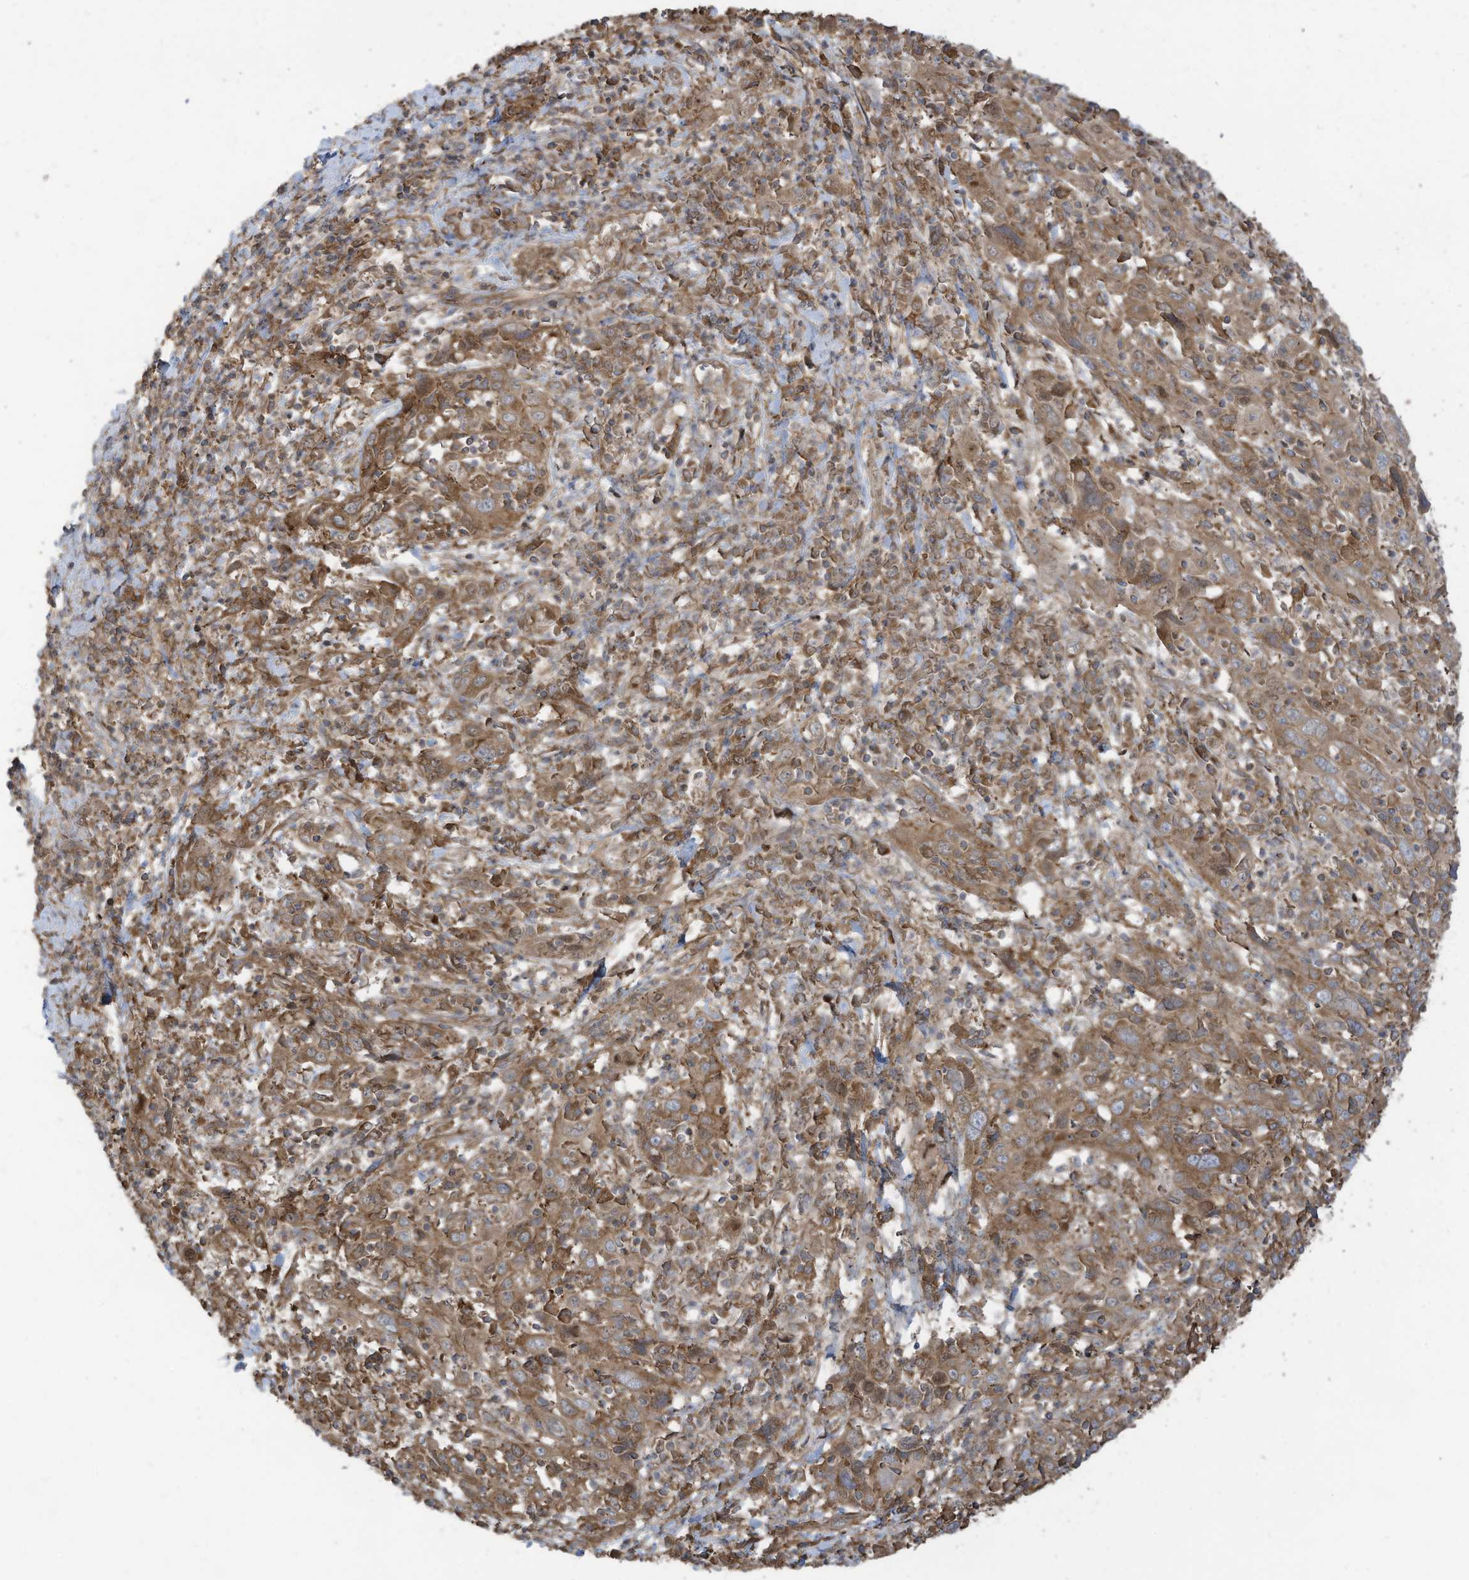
{"staining": {"intensity": "moderate", "quantity": ">75%", "location": "cytoplasmic/membranous"}, "tissue": "cervical cancer", "cell_type": "Tumor cells", "image_type": "cancer", "snomed": [{"axis": "morphology", "description": "Squamous cell carcinoma, NOS"}, {"axis": "topography", "description": "Cervix"}], "caption": "Immunohistochemistry (IHC) micrograph of neoplastic tissue: human cervical cancer (squamous cell carcinoma) stained using immunohistochemistry displays medium levels of moderate protein expression localized specifically in the cytoplasmic/membranous of tumor cells, appearing as a cytoplasmic/membranous brown color.", "gene": "CGAS", "patient": {"sex": "female", "age": 46}}